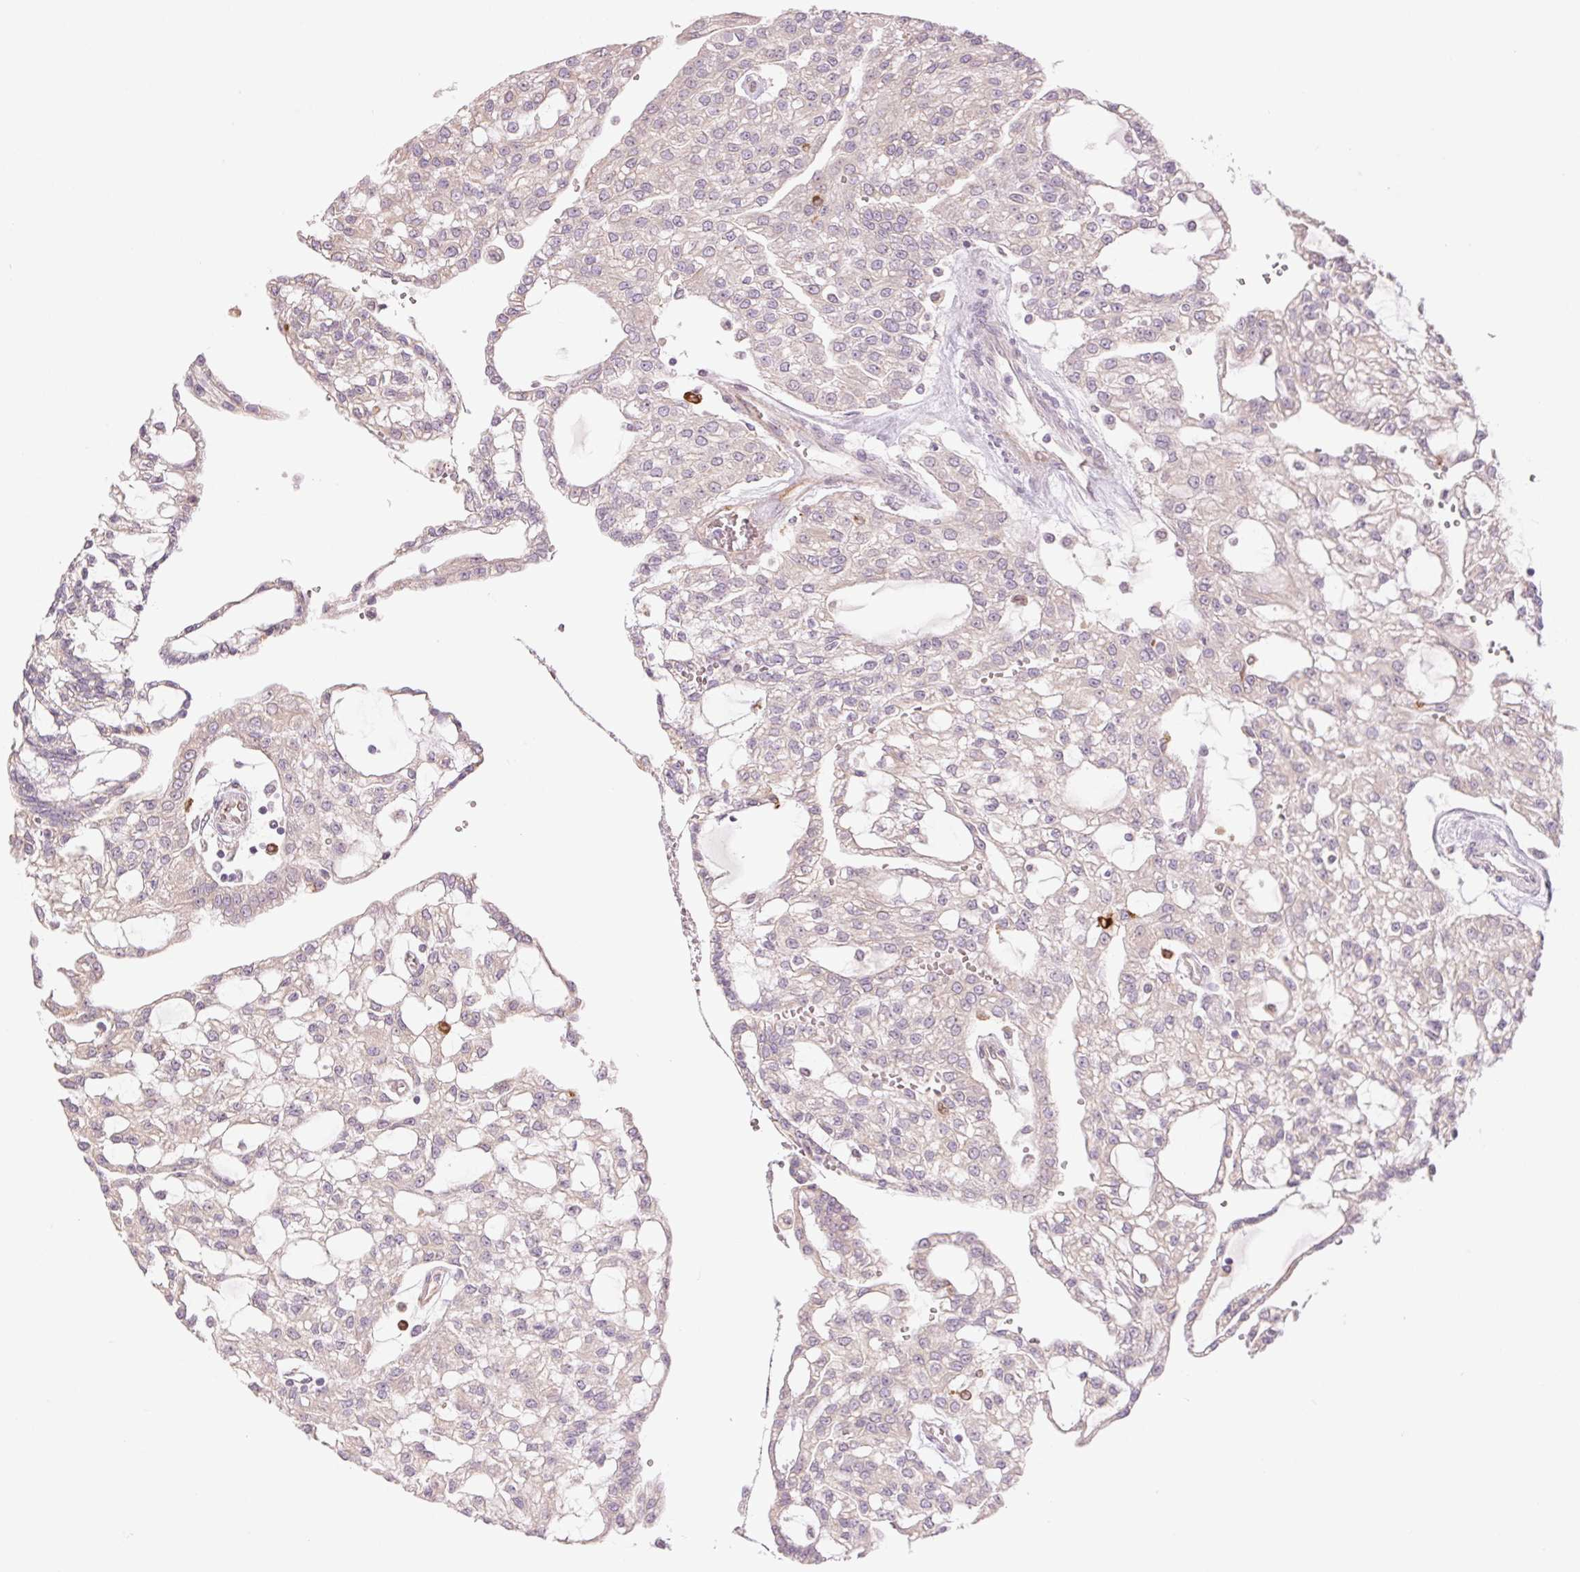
{"staining": {"intensity": "negative", "quantity": "none", "location": "none"}, "tissue": "renal cancer", "cell_type": "Tumor cells", "image_type": "cancer", "snomed": [{"axis": "morphology", "description": "Adenocarcinoma, NOS"}, {"axis": "topography", "description": "Kidney"}], "caption": "Immunohistochemical staining of human renal cancer (adenocarcinoma) reveals no significant staining in tumor cells. (DAB (3,3'-diaminobenzidine) immunohistochemistry (IHC), high magnification).", "gene": "METTL17", "patient": {"sex": "male", "age": 63}}